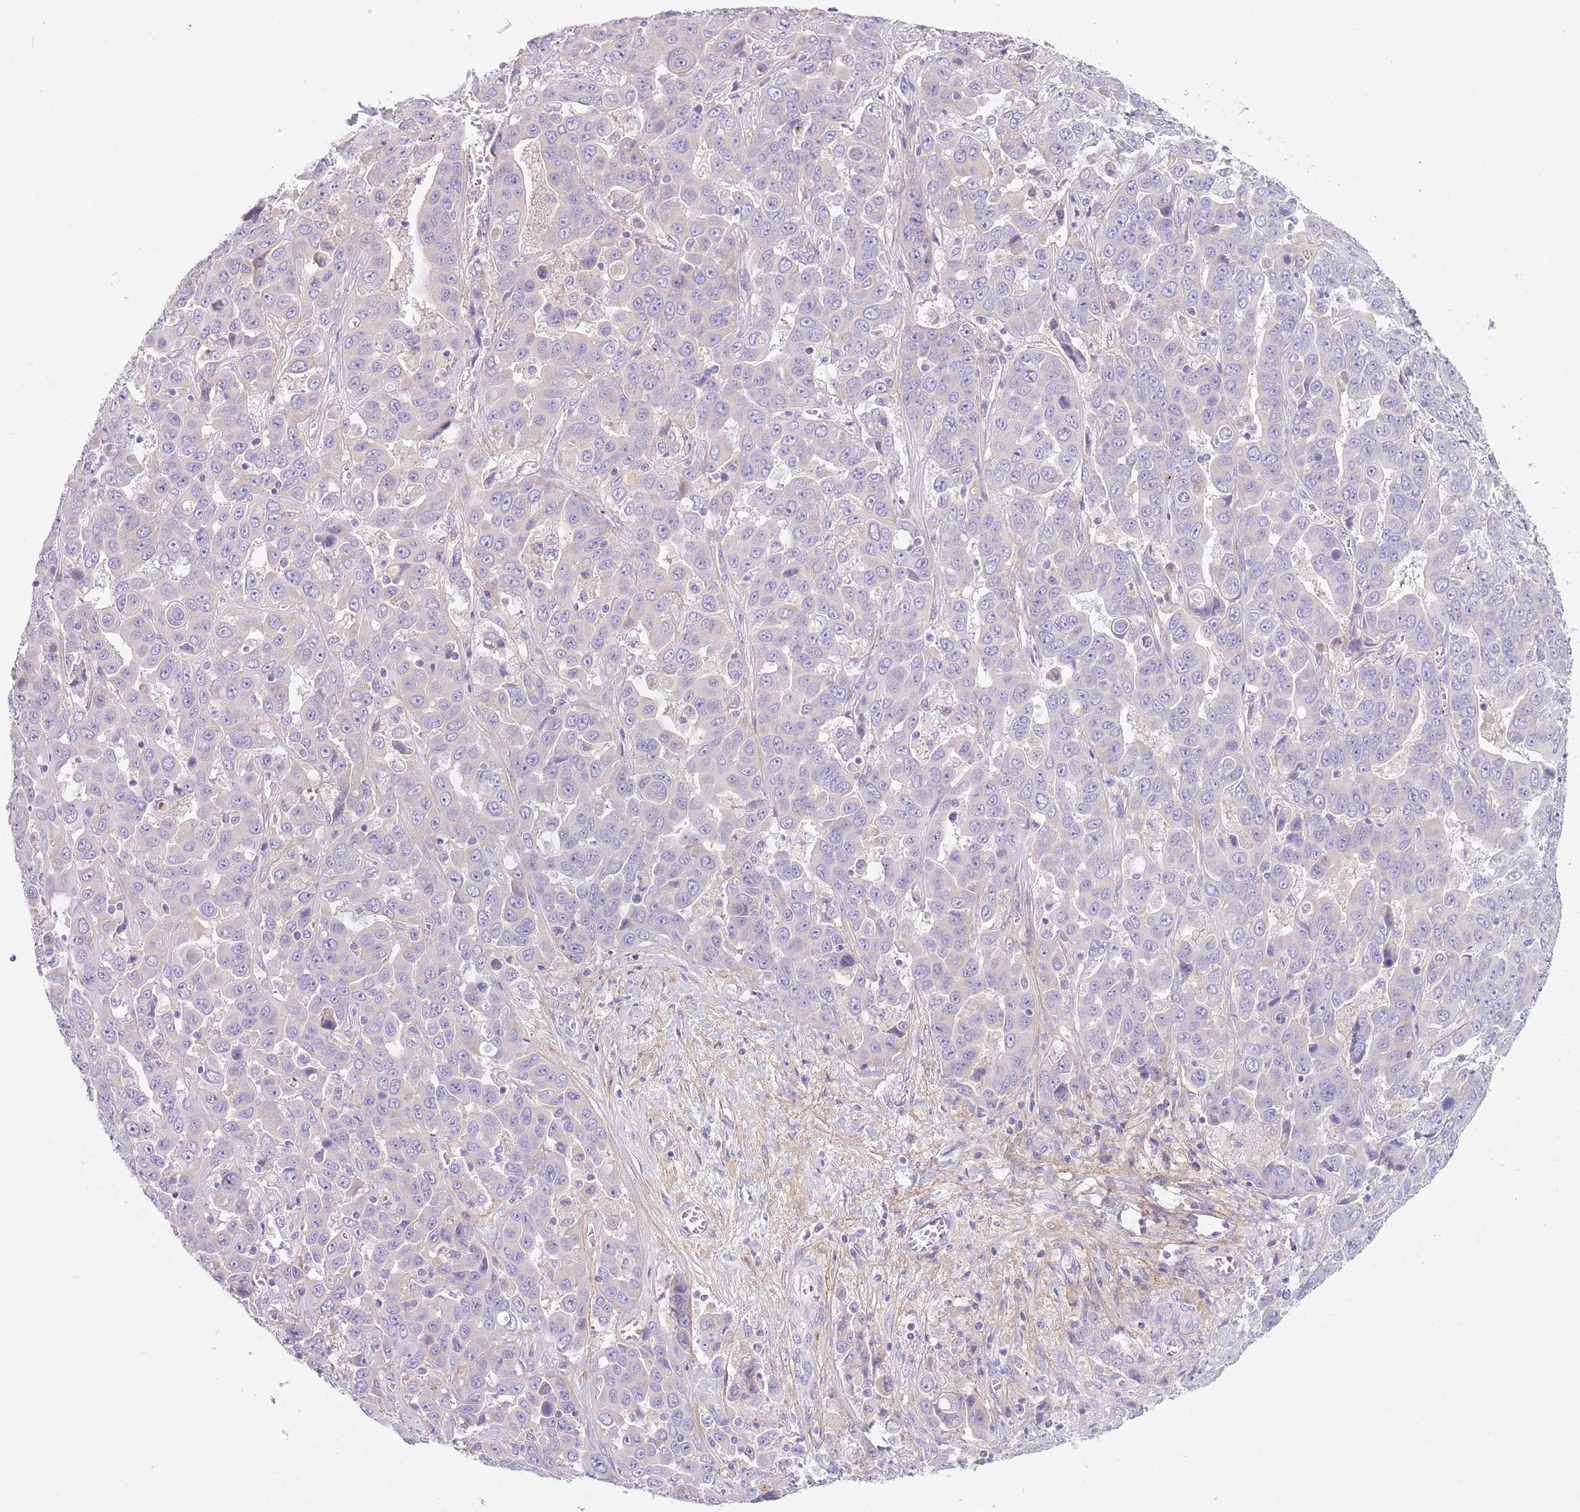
{"staining": {"intensity": "negative", "quantity": "none", "location": "none"}, "tissue": "liver cancer", "cell_type": "Tumor cells", "image_type": "cancer", "snomed": [{"axis": "morphology", "description": "Cholangiocarcinoma"}, {"axis": "topography", "description": "Liver"}], "caption": "This is an immunohistochemistry (IHC) micrograph of cholangiocarcinoma (liver). There is no expression in tumor cells.", "gene": "AP3M2", "patient": {"sex": "female", "age": 52}}